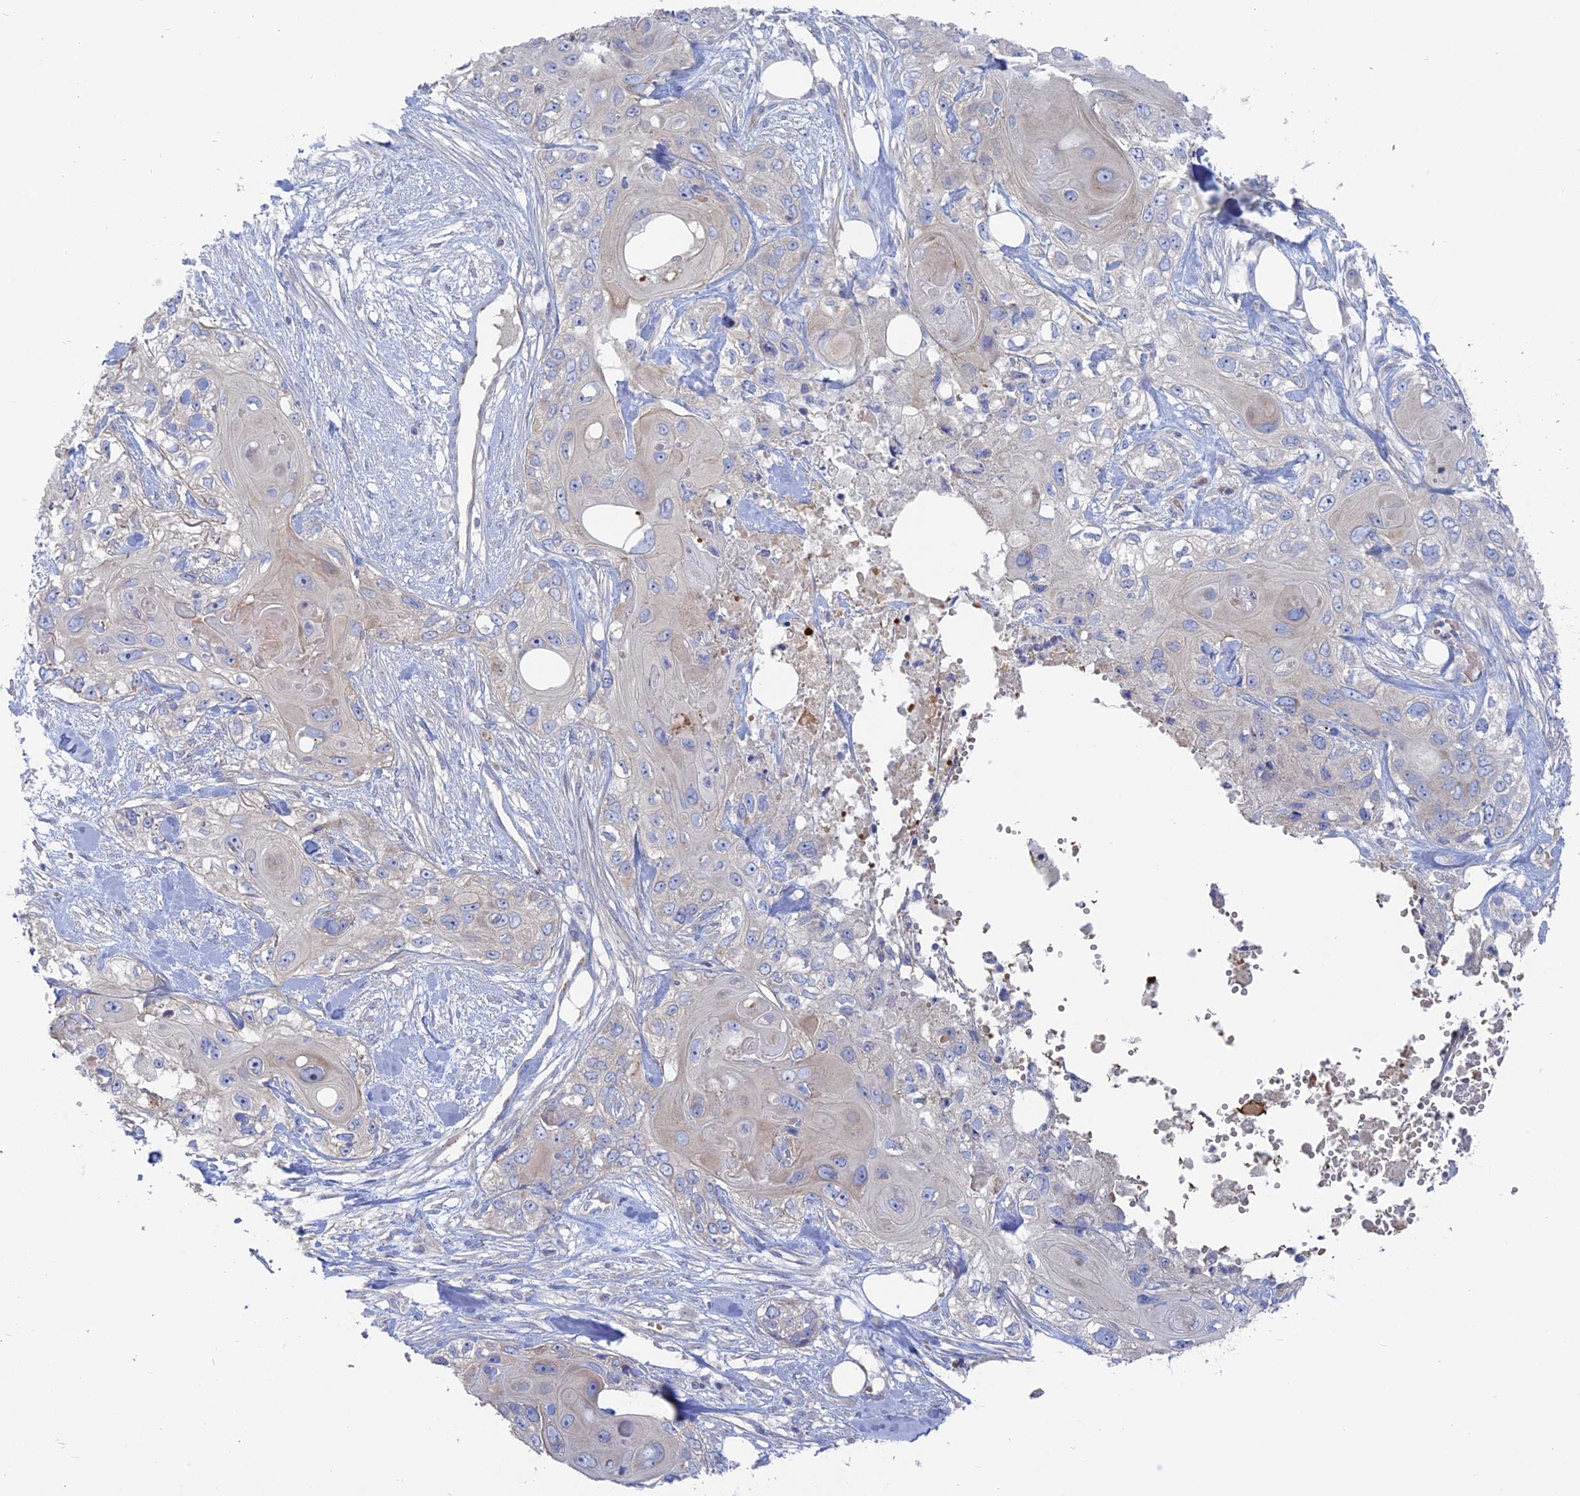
{"staining": {"intensity": "negative", "quantity": "none", "location": "none"}, "tissue": "skin cancer", "cell_type": "Tumor cells", "image_type": "cancer", "snomed": [{"axis": "morphology", "description": "Normal tissue, NOS"}, {"axis": "morphology", "description": "Squamous cell carcinoma, NOS"}, {"axis": "topography", "description": "Skin"}], "caption": "This is an IHC histopathology image of human skin cancer. There is no staining in tumor cells.", "gene": "TBC1D30", "patient": {"sex": "male", "age": 72}}